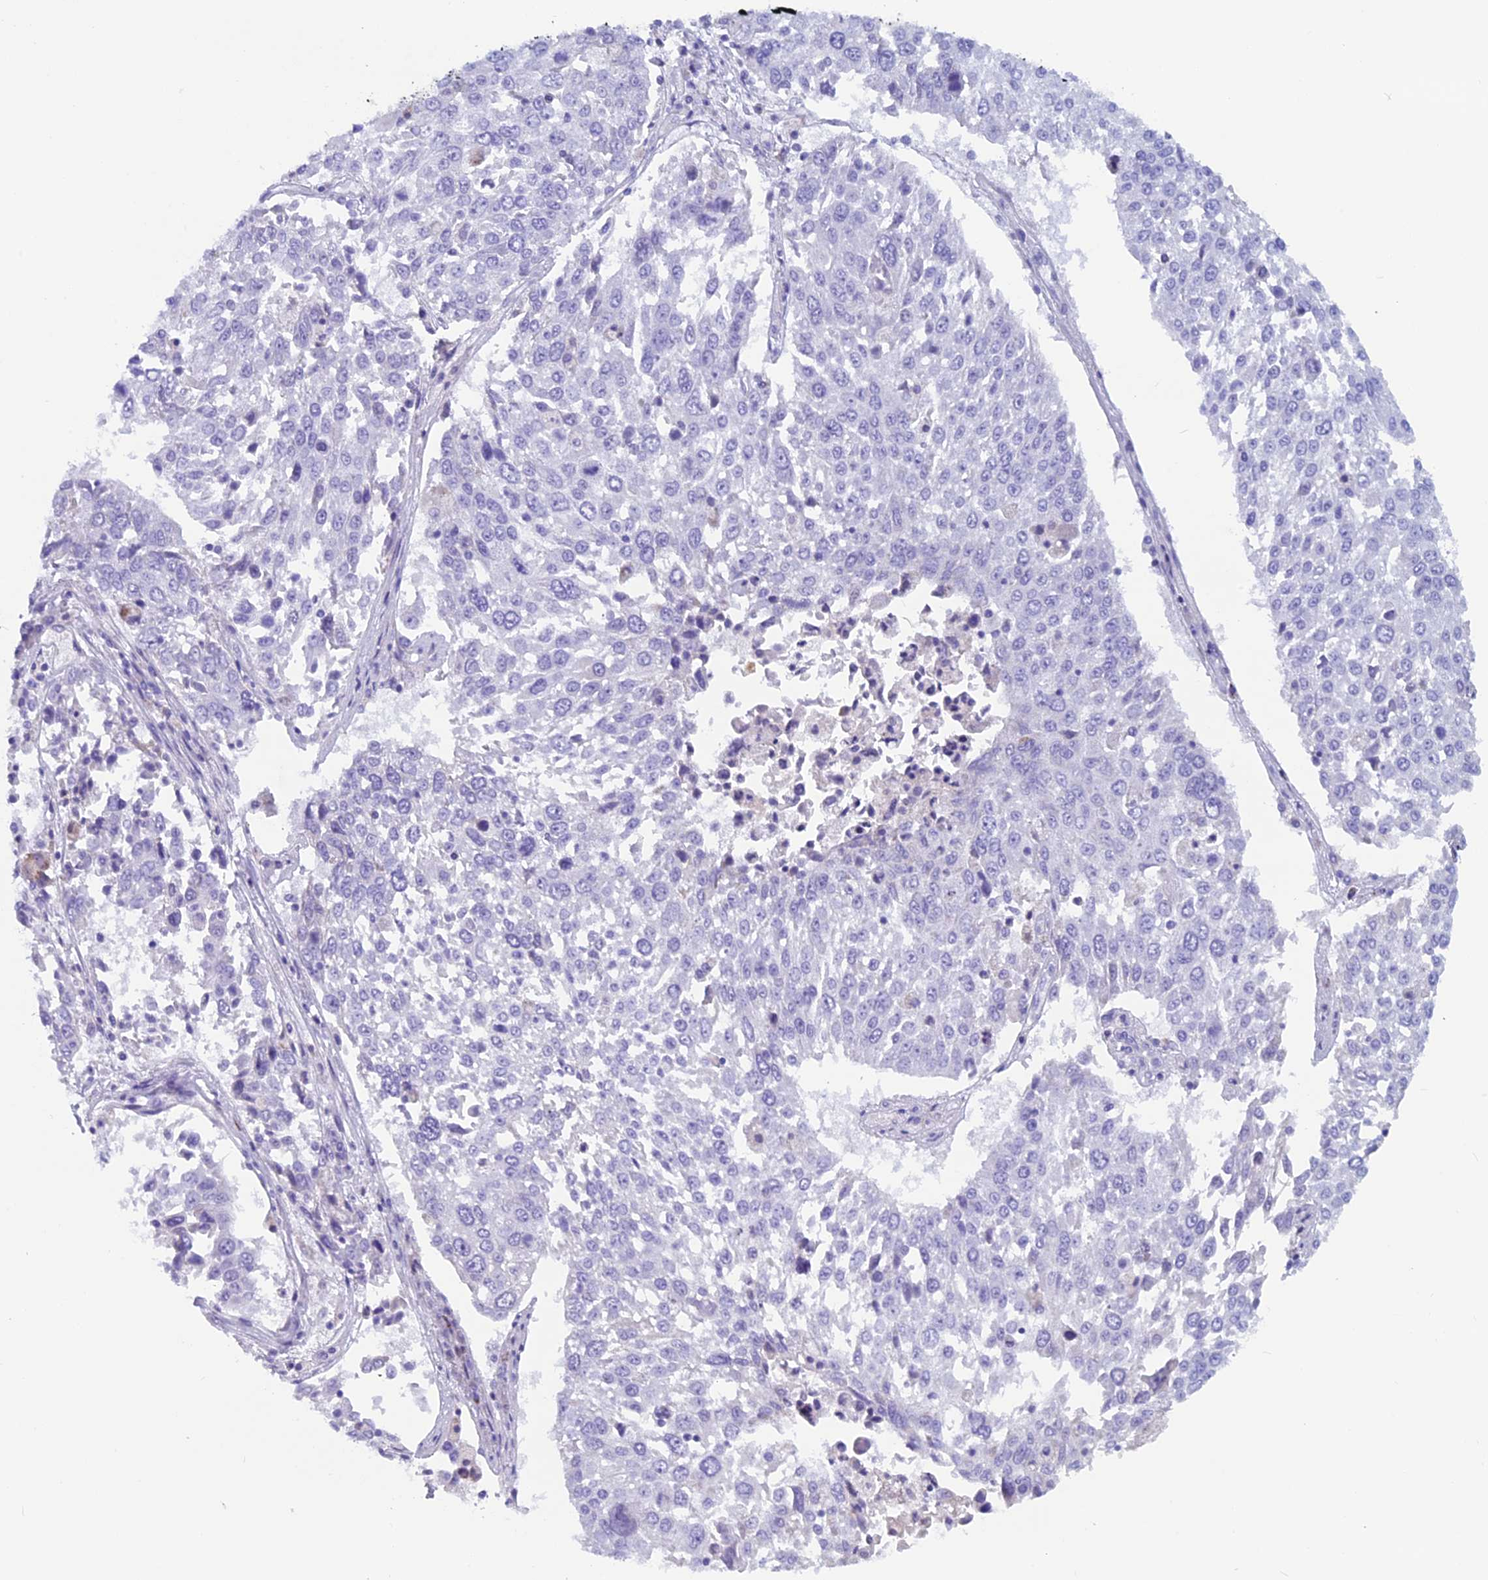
{"staining": {"intensity": "negative", "quantity": "none", "location": "none"}, "tissue": "lung cancer", "cell_type": "Tumor cells", "image_type": "cancer", "snomed": [{"axis": "morphology", "description": "Squamous cell carcinoma, NOS"}, {"axis": "topography", "description": "Lung"}], "caption": "The image shows no significant expression in tumor cells of lung squamous cell carcinoma.", "gene": "ZNF563", "patient": {"sex": "male", "age": 65}}